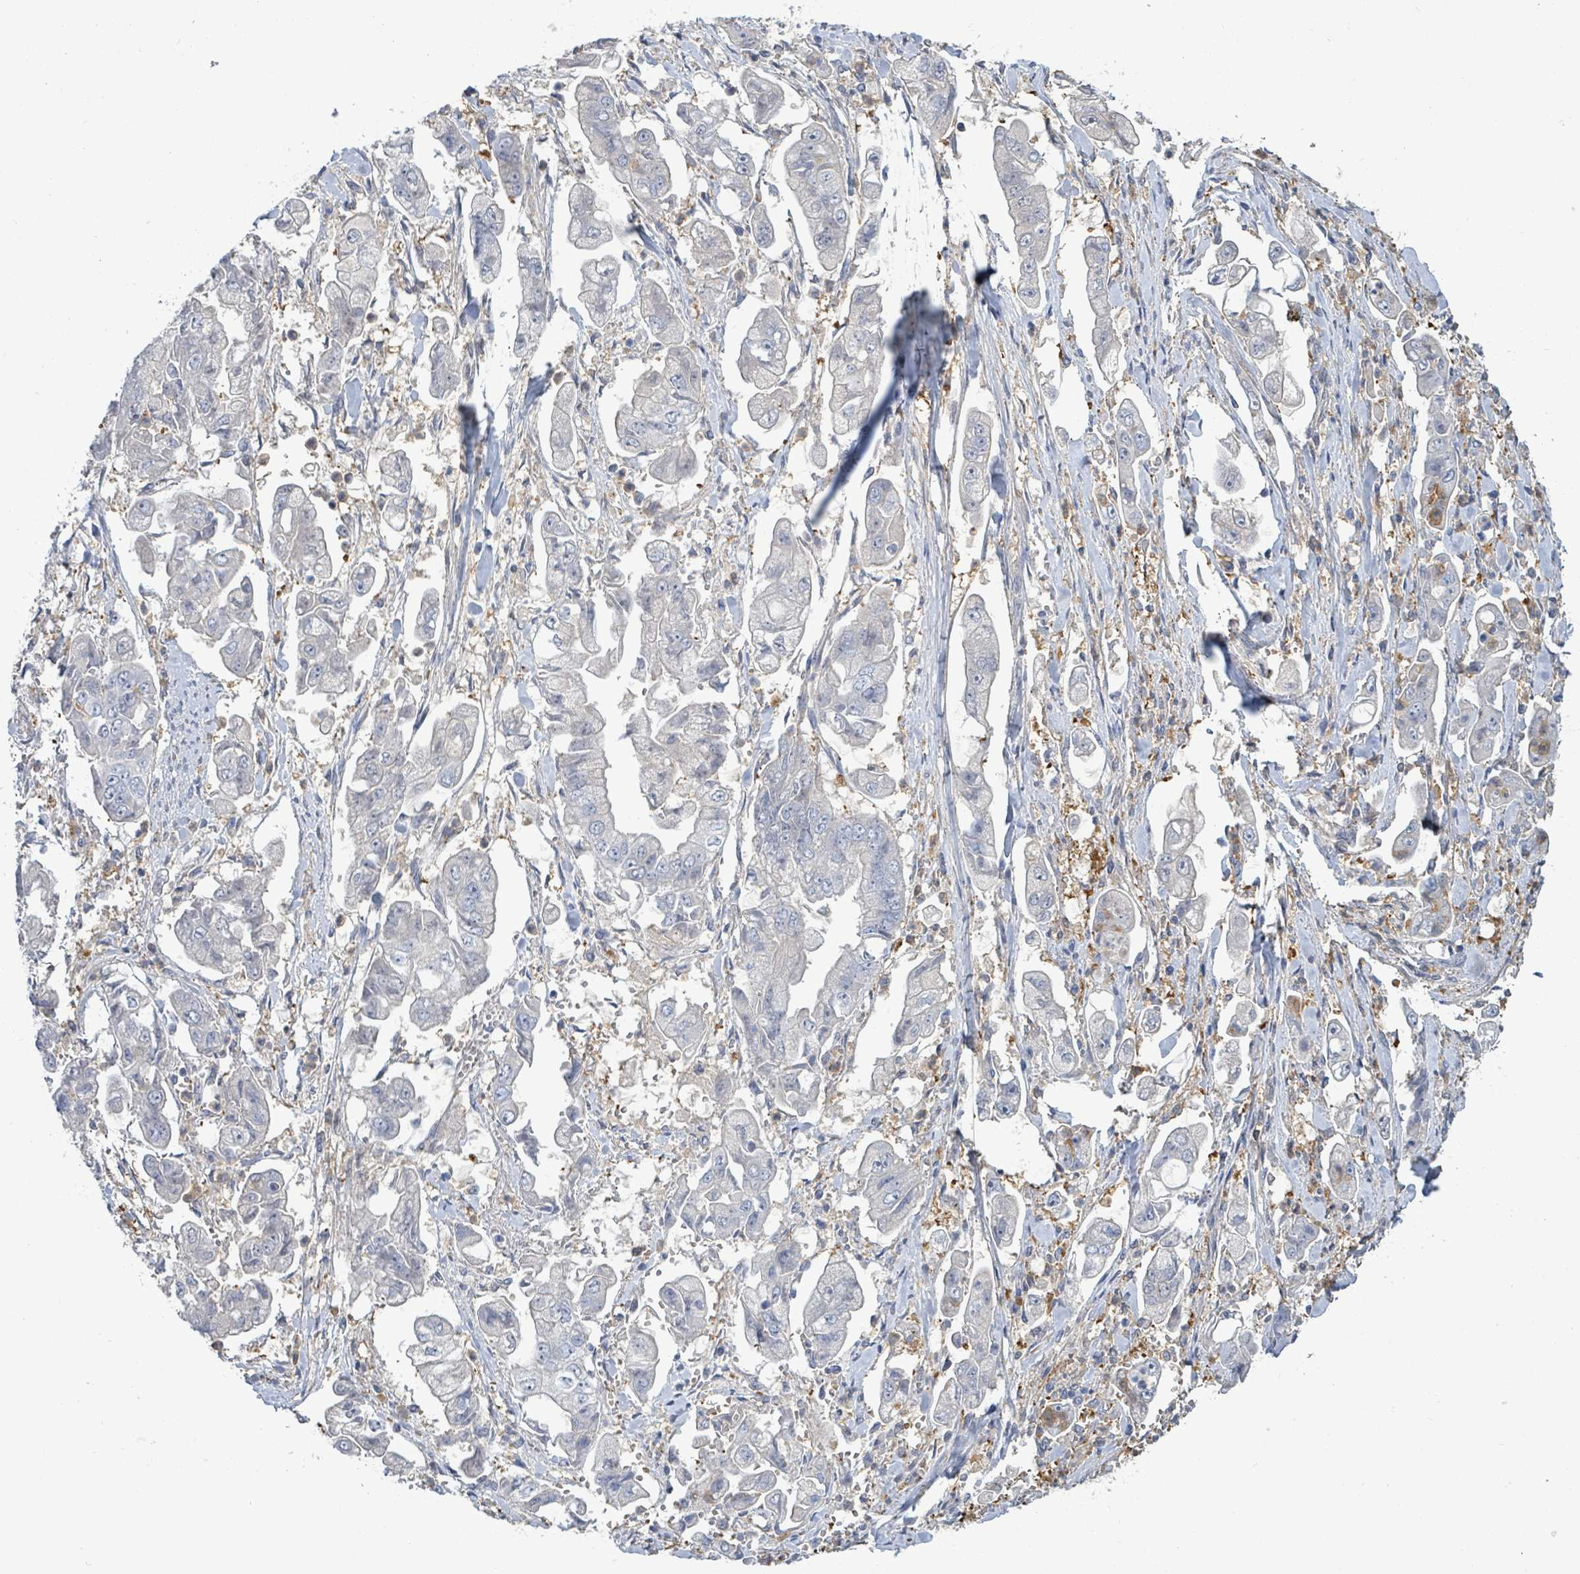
{"staining": {"intensity": "negative", "quantity": "none", "location": "none"}, "tissue": "stomach cancer", "cell_type": "Tumor cells", "image_type": "cancer", "snomed": [{"axis": "morphology", "description": "Adenocarcinoma, NOS"}, {"axis": "topography", "description": "Stomach"}], "caption": "Micrograph shows no protein staining in tumor cells of stomach cancer (adenocarcinoma) tissue. (Immunohistochemistry (ihc), brightfield microscopy, high magnification).", "gene": "PGAM1", "patient": {"sex": "male", "age": 62}}